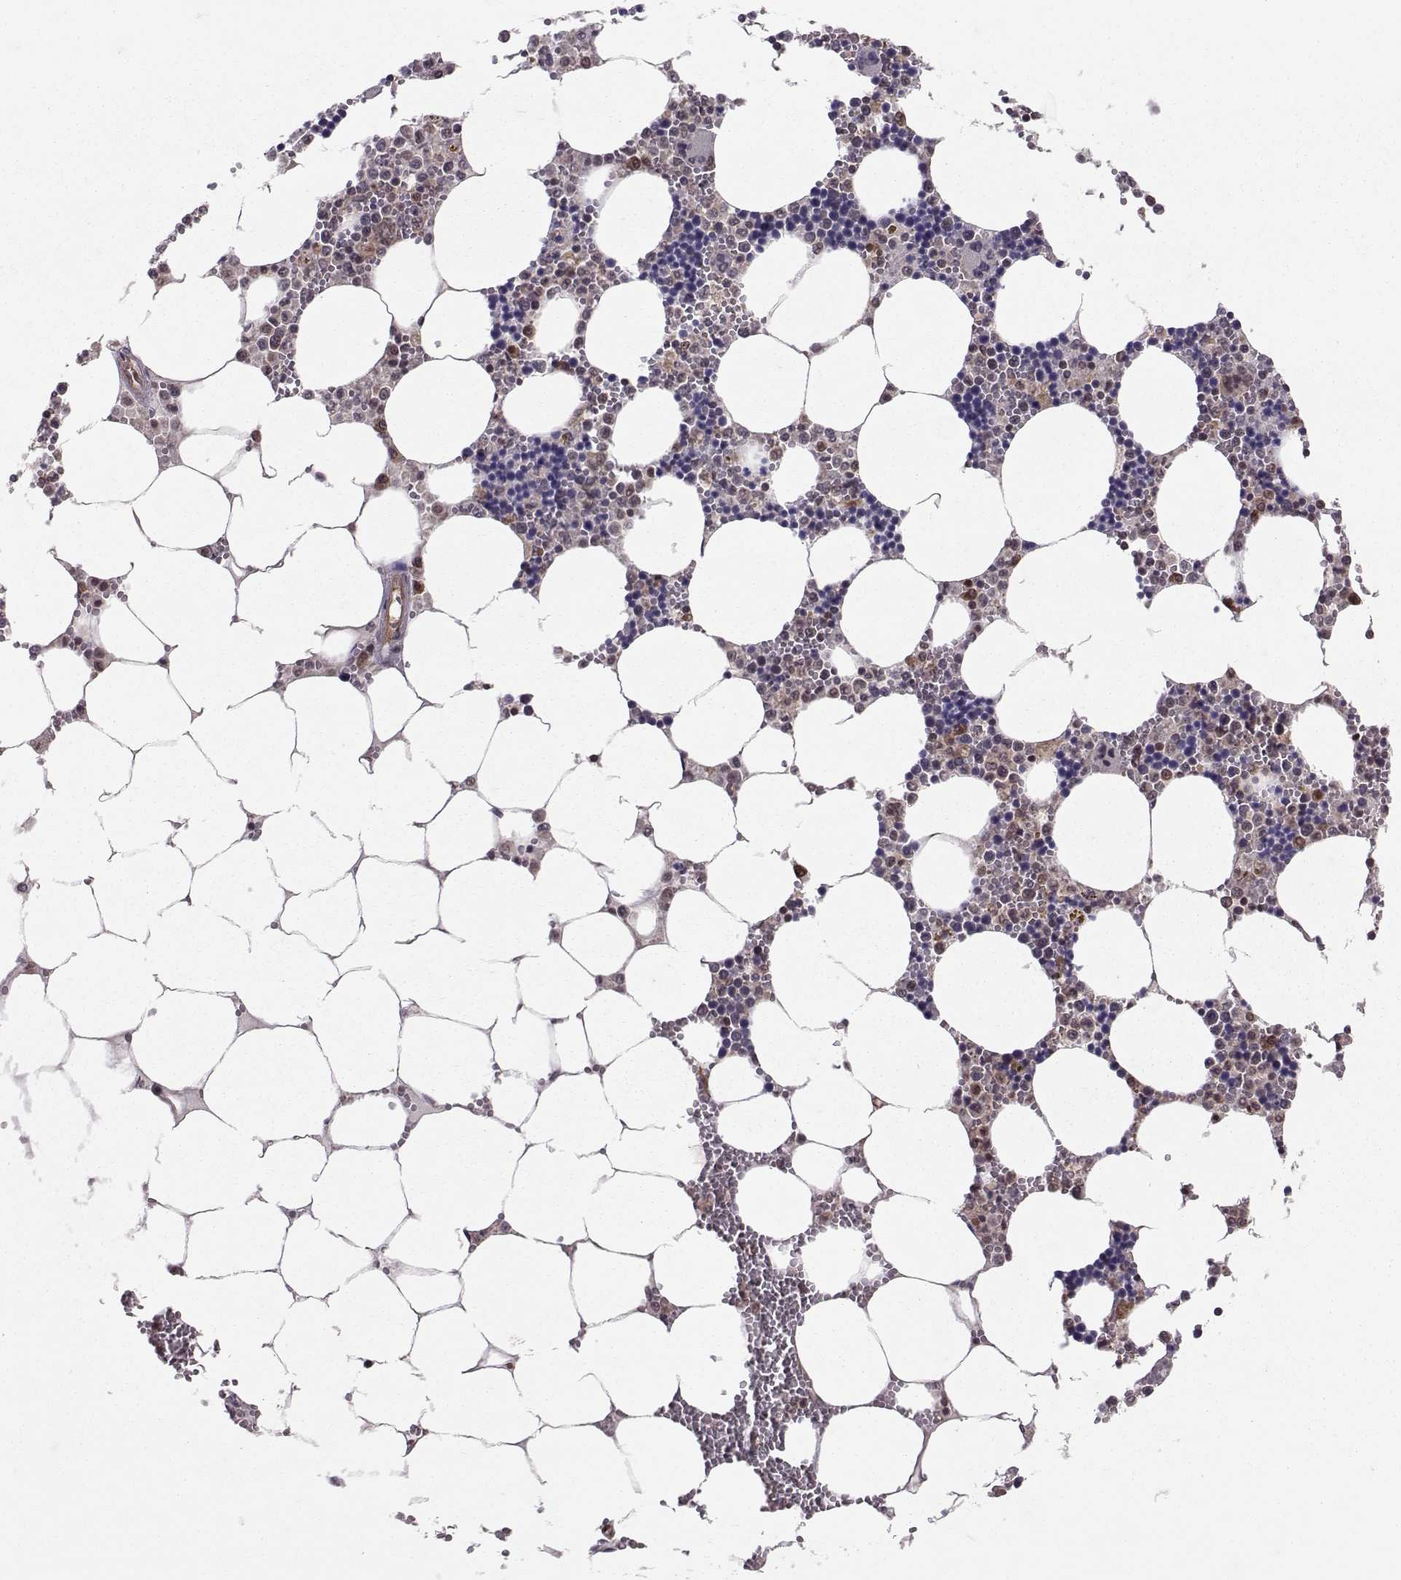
{"staining": {"intensity": "weak", "quantity": "25%-75%", "location": "cytoplasmic/membranous,nuclear"}, "tissue": "bone marrow", "cell_type": "Hematopoietic cells", "image_type": "normal", "snomed": [{"axis": "morphology", "description": "Normal tissue, NOS"}, {"axis": "topography", "description": "Bone marrow"}], "caption": "The histopathology image demonstrates a brown stain indicating the presence of a protein in the cytoplasmic/membranous,nuclear of hematopoietic cells in bone marrow. The protein is shown in brown color, while the nuclei are stained blue.", "gene": "PPP2R2A", "patient": {"sex": "male", "age": 54}}